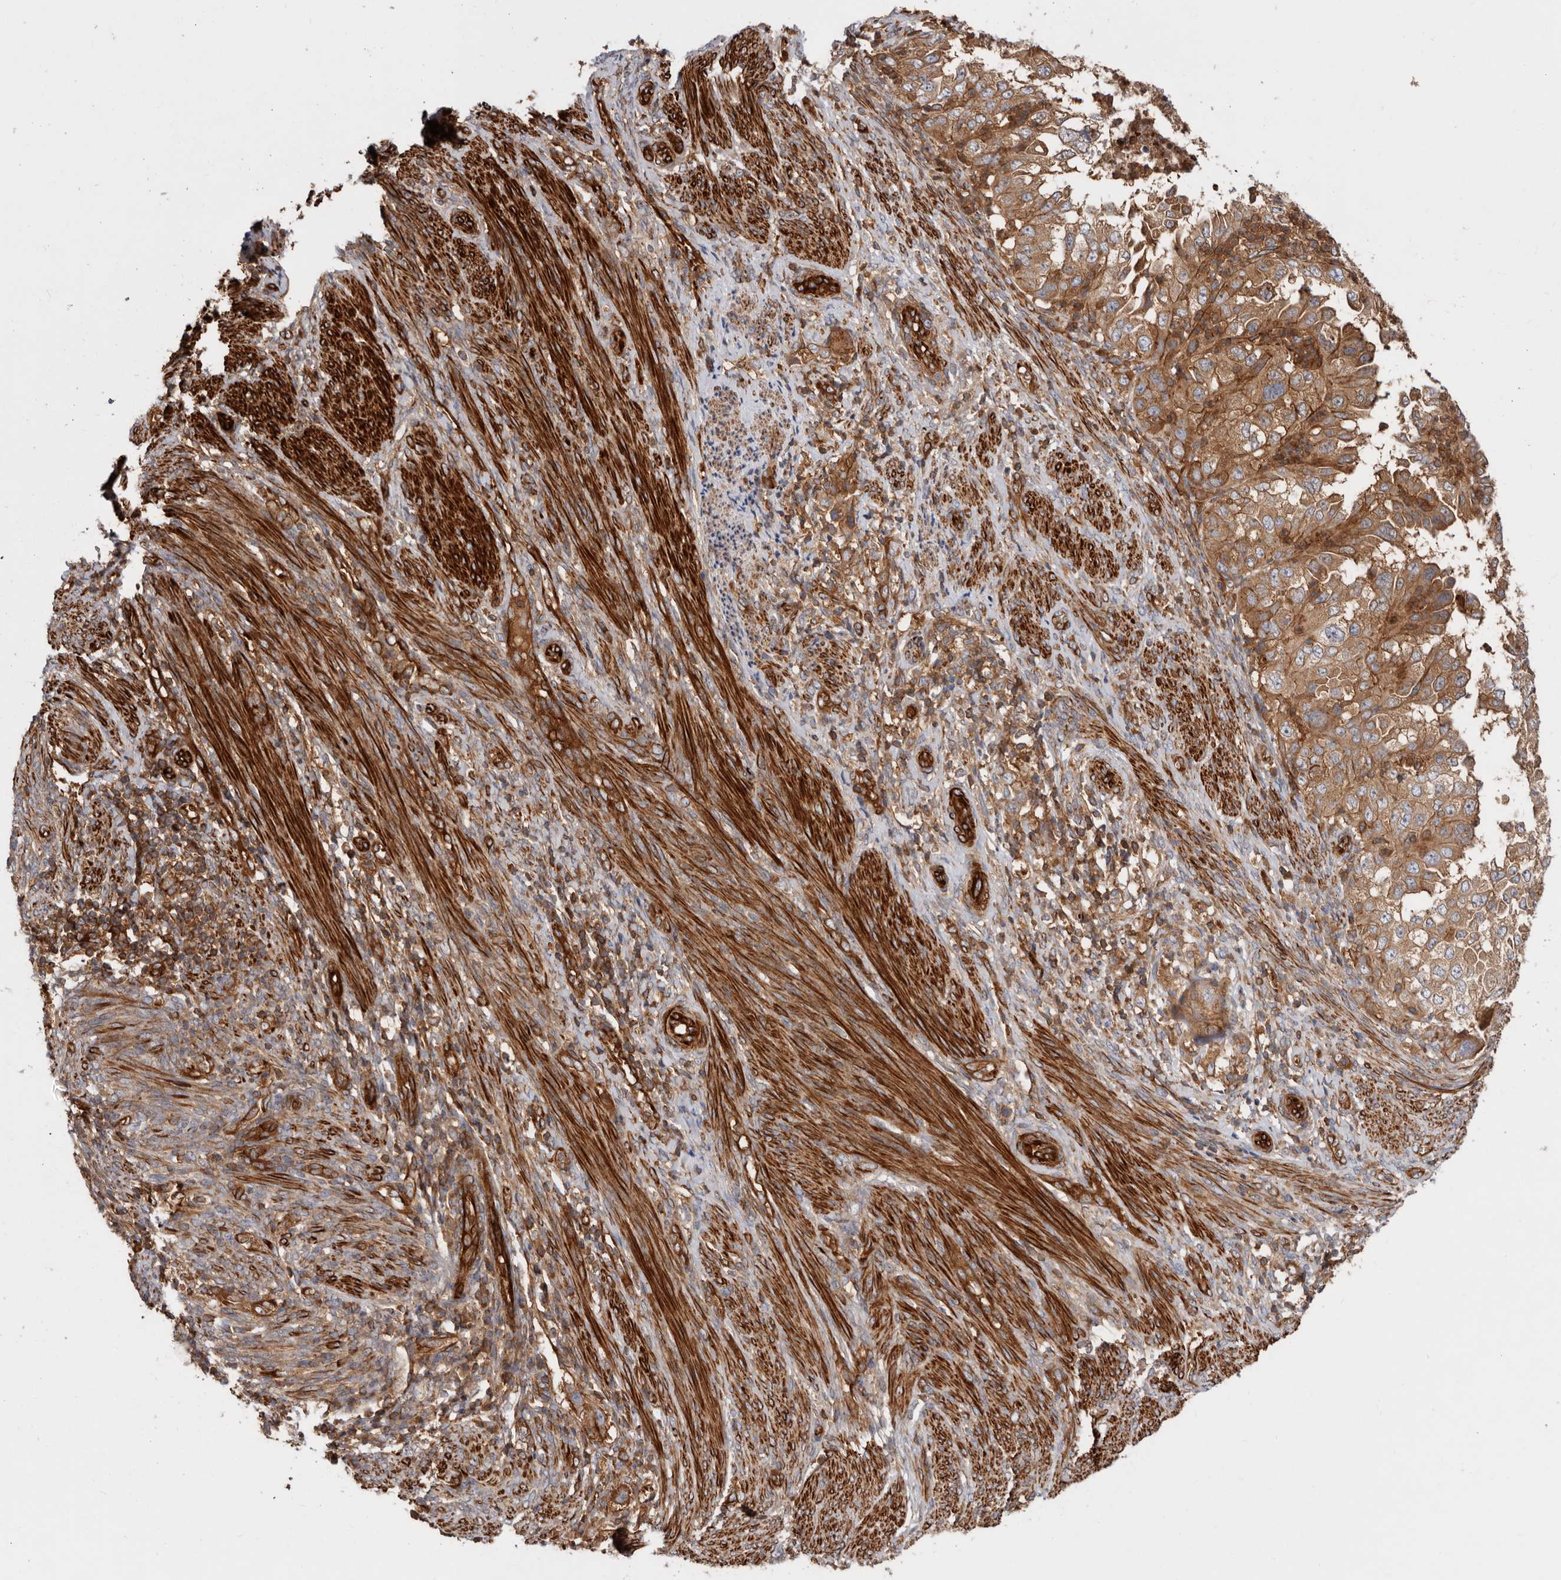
{"staining": {"intensity": "moderate", "quantity": ">75%", "location": "cytoplasmic/membranous"}, "tissue": "endometrial cancer", "cell_type": "Tumor cells", "image_type": "cancer", "snomed": [{"axis": "morphology", "description": "Adenocarcinoma, NOS"}, {"axis": "topography", "description": "Endometrium"}], "caption": "Endometrial cancer stained with IHC reveals moderate cytoplasmic/membranous staining in about >75% of tumor cells. Immunohistochemistry stains the protein in brown and the nuclei are stained blue.", "gene": "TMC7", "patient": {"sex": "female", "age": 85}}